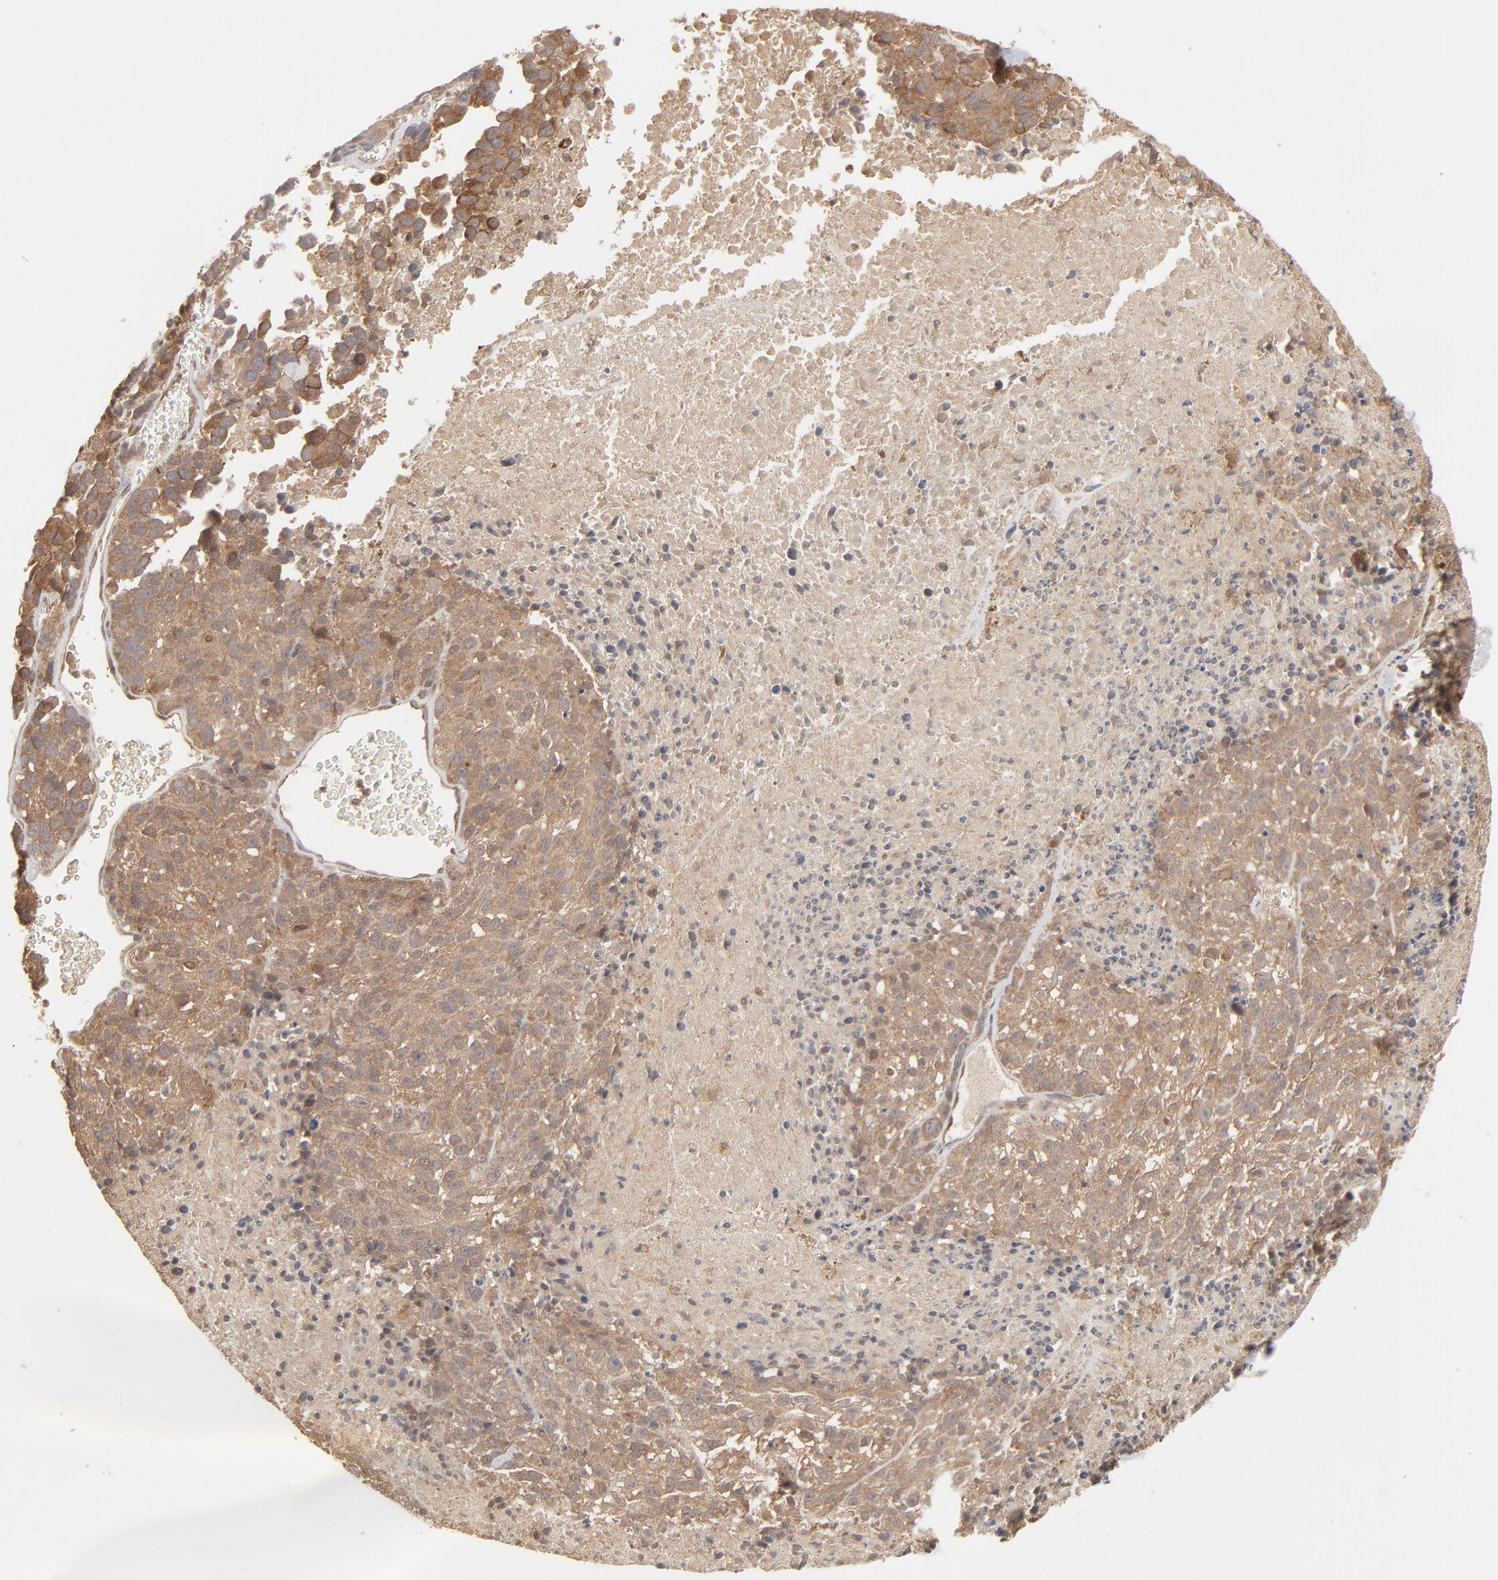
{"staining": {"intensity": "moderate", "quantity": ">75%", "location": "cytoplasmic/membranous"}, "tissue": "melanoma", "cell_type": "Tumor cells", "image_type": "cancer", "snomed": [{"axis": "morphology", "description": "Malignant melanoma, Metastatic site"}, {"axis": "topography", "description": "Cerebral cortex"}], "caption": "An image of melanoma stained for a protein shows moderate cytoplasmic/membranous brown staining in tumor cells. (brown staining indicates protein expression, while blue staining denotes nuclei).", "gene": "SCFD1", "patient": {"sex": "female", "age": 52}}